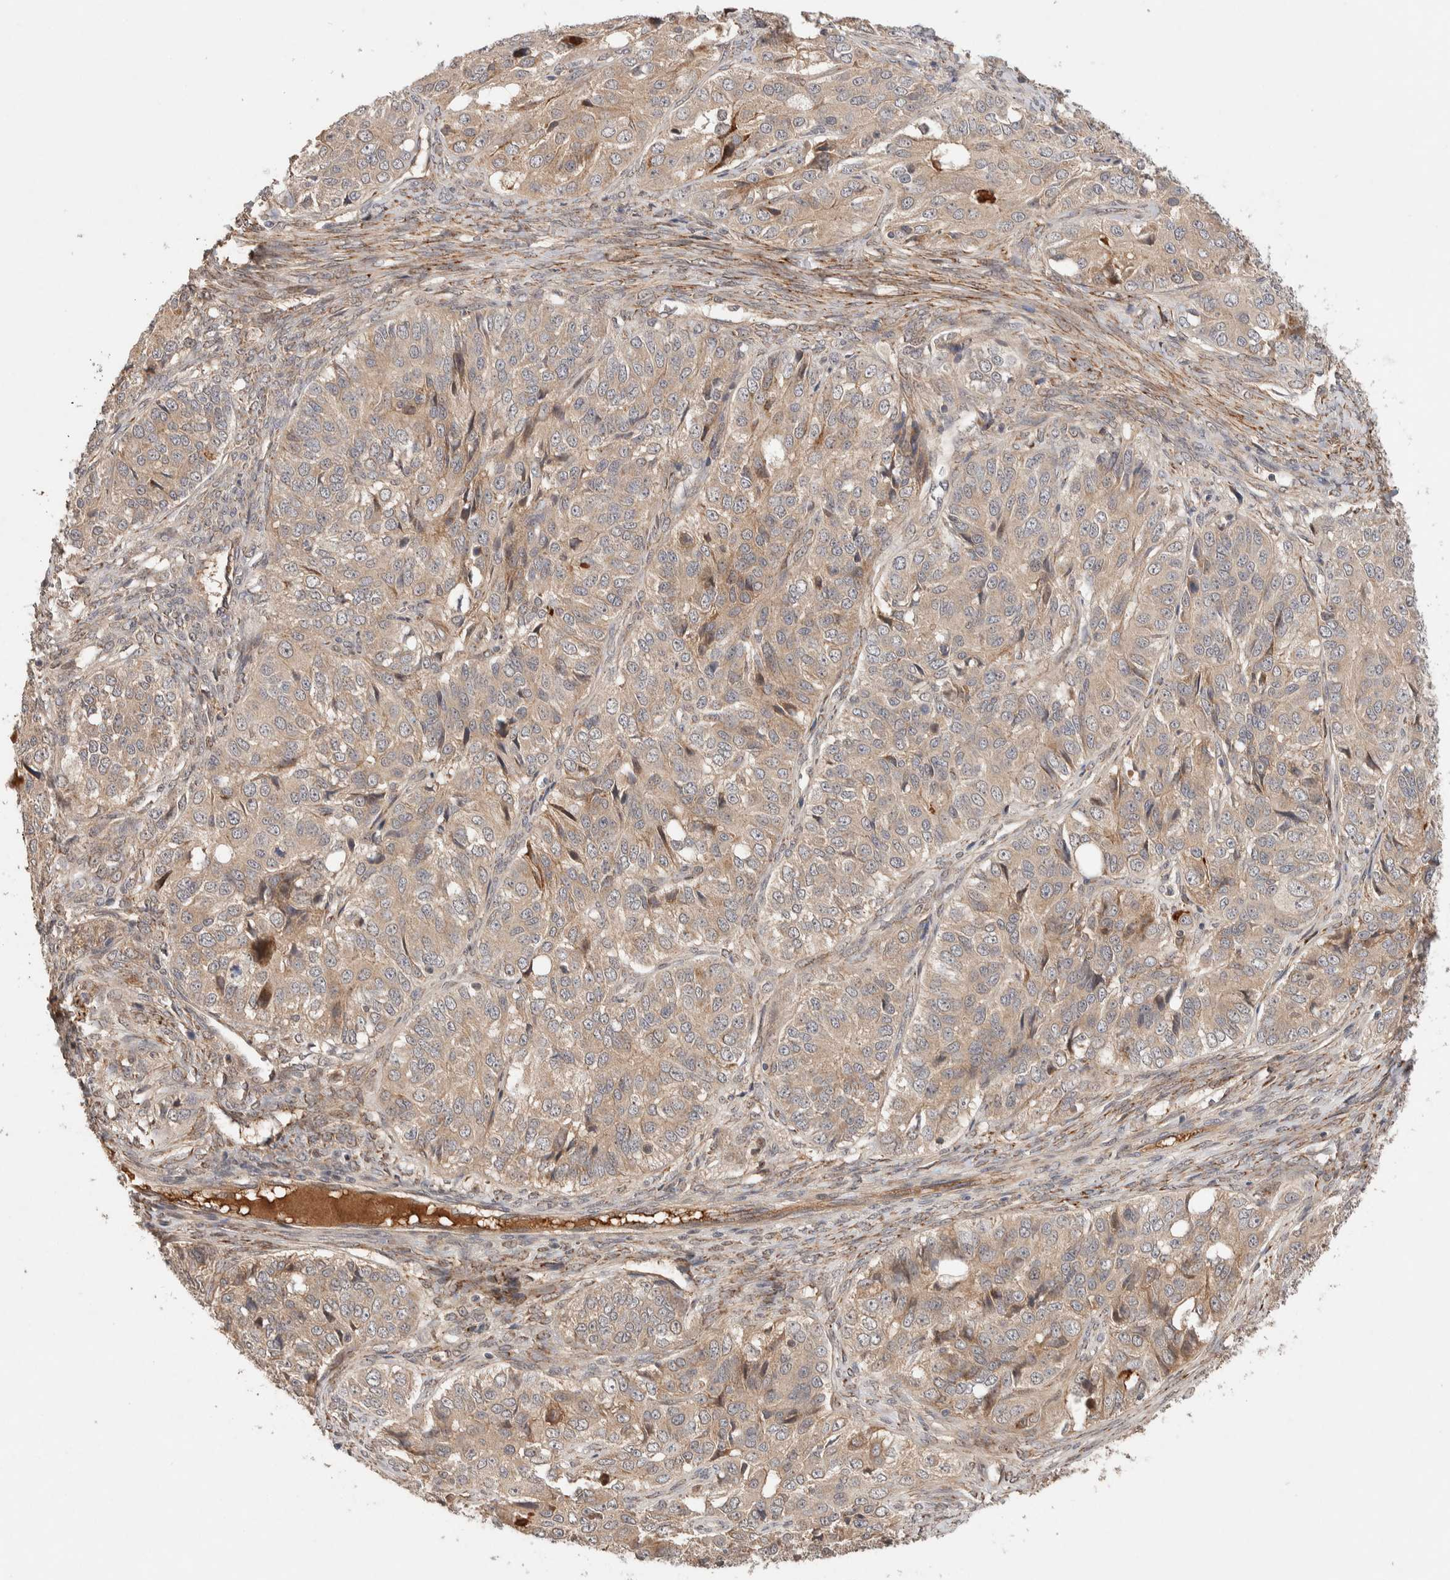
{"staining": {"intensity": "weak", "quantity": ">75%", "location": "cytoplasmic/membranous"}, "tissue": "ovarian cancer", "cell_type": "Tumor cells", "image_type": "cancer", "snomed": [{"axis": "morphology", "description": "Carcinoma, endometroid"}, {"axis": "topography", "description": "Ovary"}], "caption": "DAB (3,3'-diaminobenzidine) immunohistochemical staining of human ovarian cancer reveals weak cytoplasmic/membranous protein positivity in about >75% of tumor cells.", "gene": "CASK", "patient": {"sex": "female", "age": 51}}